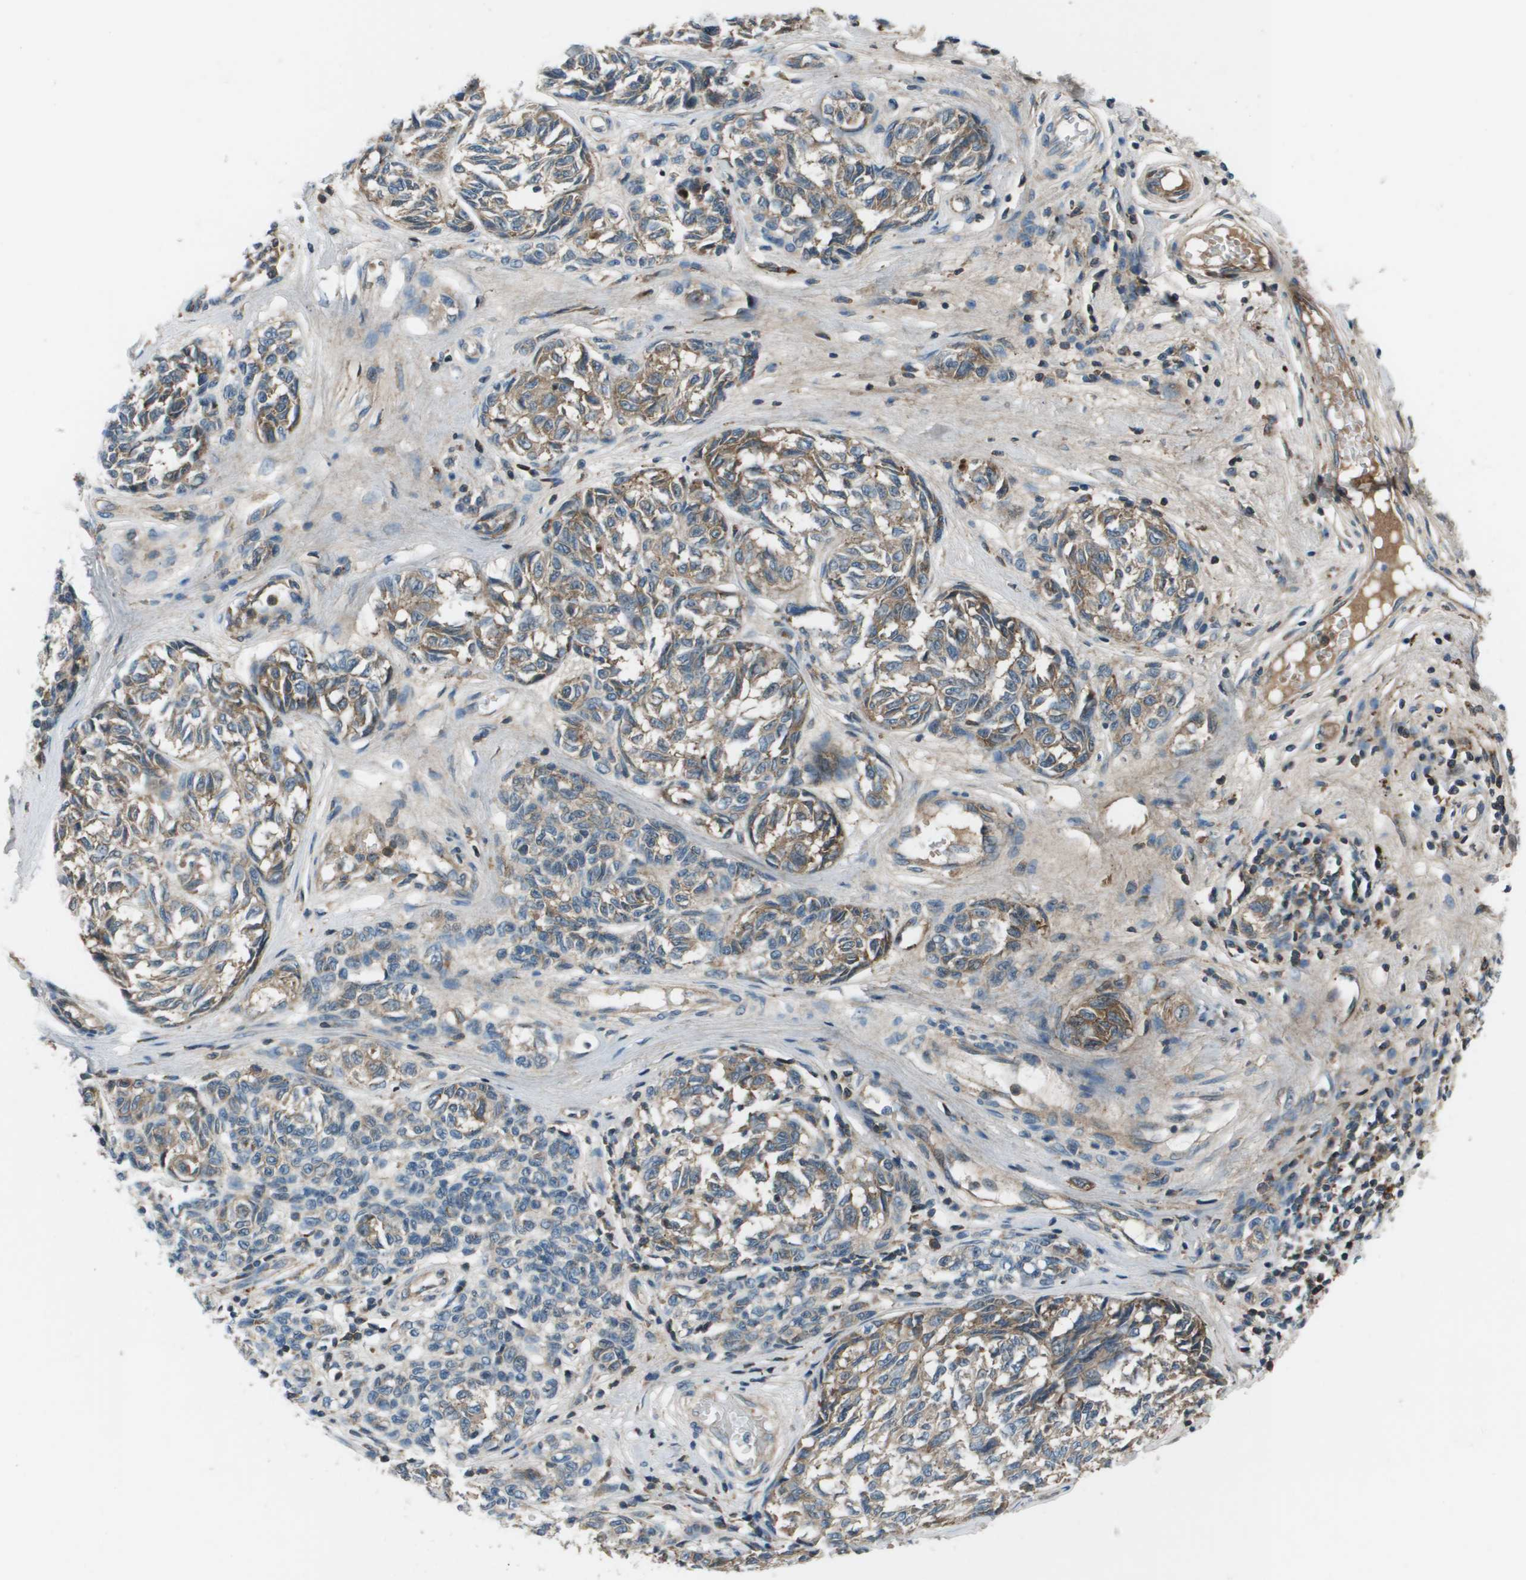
{"staining": {"intensity": "weak", "quantity": "25%-75%", "location": "cytoplasmic/membranous"}, "tissue": "melanoma", "cell_type": "Tumor cells", "image_type": "cancer", "snomed": [{"axis": "morphology", "description": "Malignant melanoma, NOS"}, {"axis": "topography", "description": "Skin"}], "caption": "Immunohistochemistry (IHC) photomicrograph of melanoma stained for a protein (brown), which shows low levels of weak cytoplasmic/membranous expression in about 25%-75% of tumor cells.", "gene": "PCOLCE", "patient": {"sex": "female", "age": 64}}